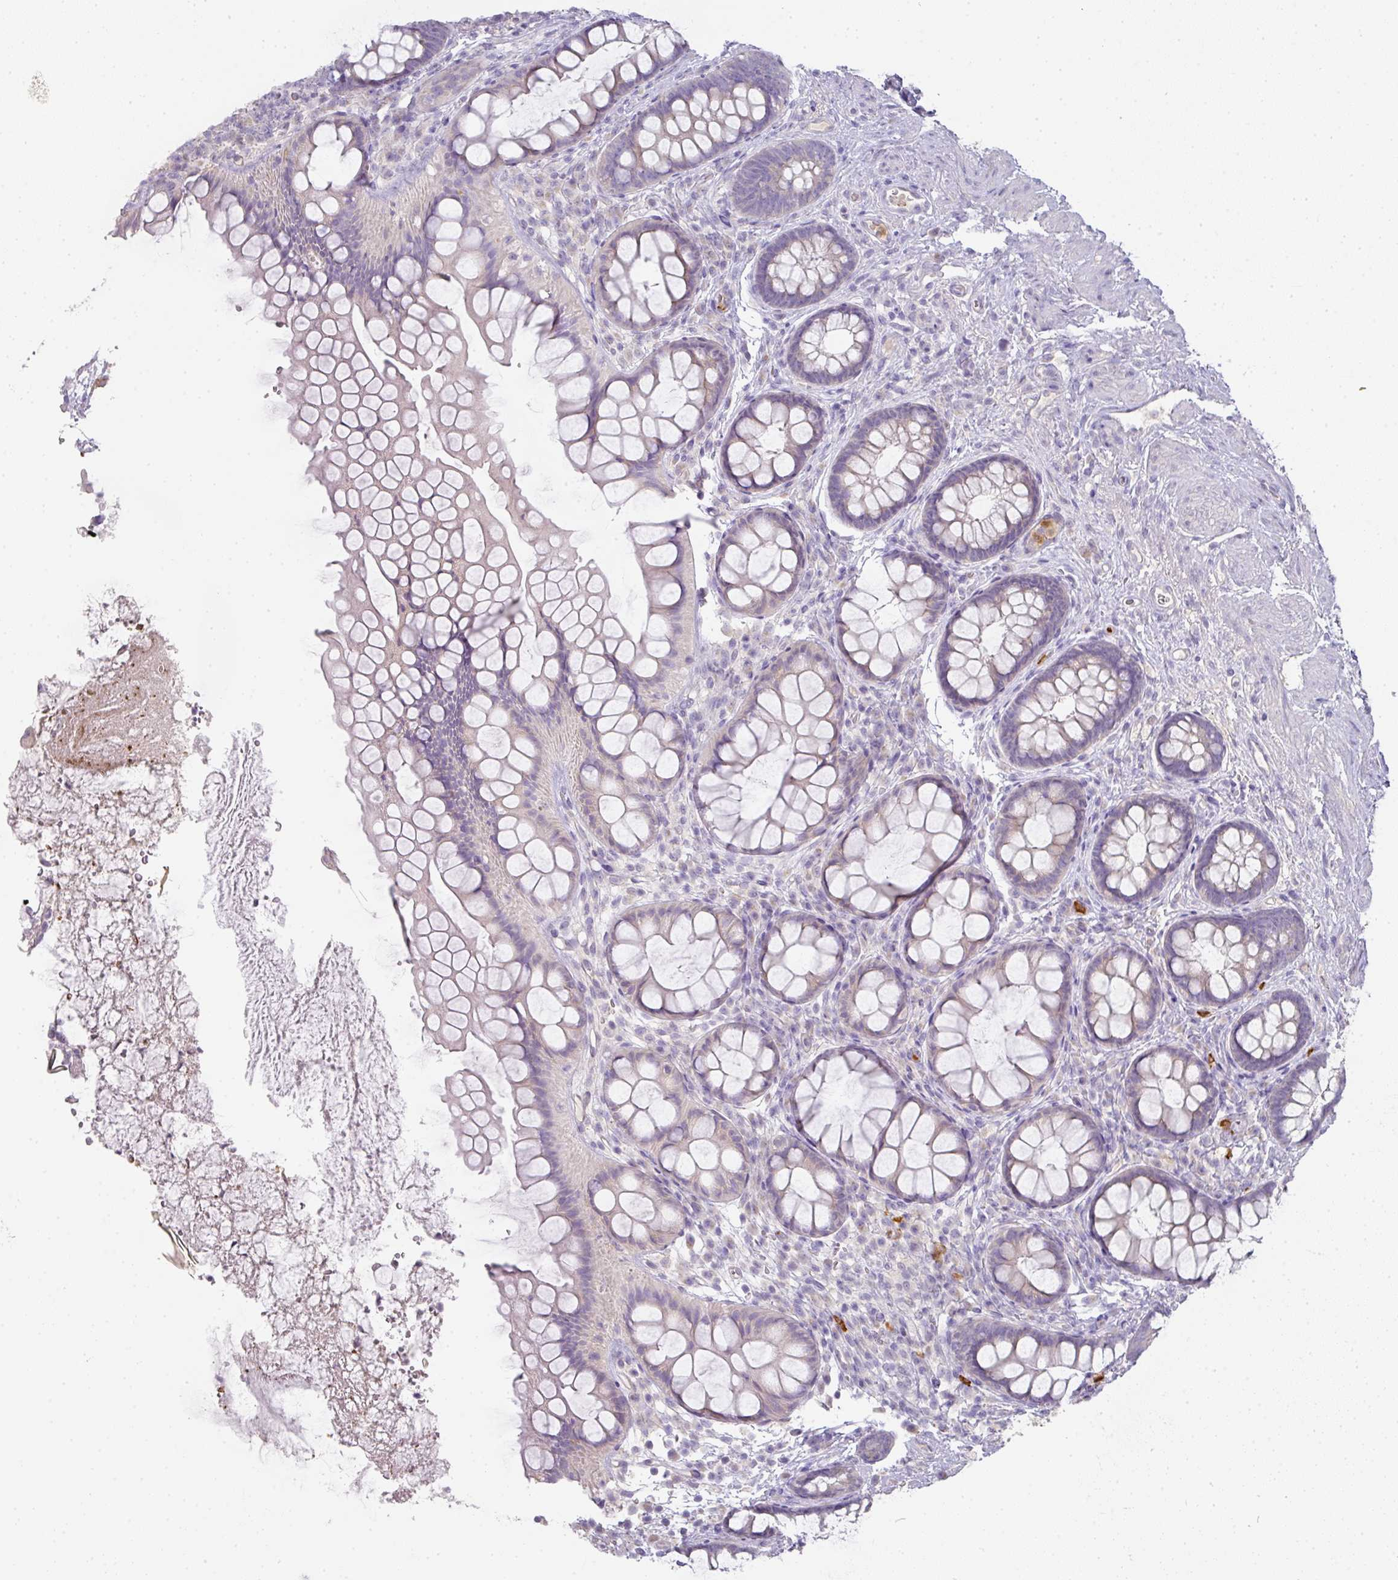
{"staining": {"intensity": "negative", "quantity": "none", "location": "none"}, "tissue": "rectum", "cell_type": "Glandular cells", "image_type": "normal", "snomed": [{"axis": "morphology", "description": "Normal tissue, NOS"}, {"axis": "topography", "description": "Rectum"}, {"axis": "topography", "description": "Peripheral nerve tissue"}], "caption": "This image is of unremarkable rectum stained with immunohistochemistry (IHC) to label a protein in brown with the nuclei are counter-stained blue. There is no staining in glandular cells.", "gene": "HHEX", "patient": {"sex": "female", "age": 69}}